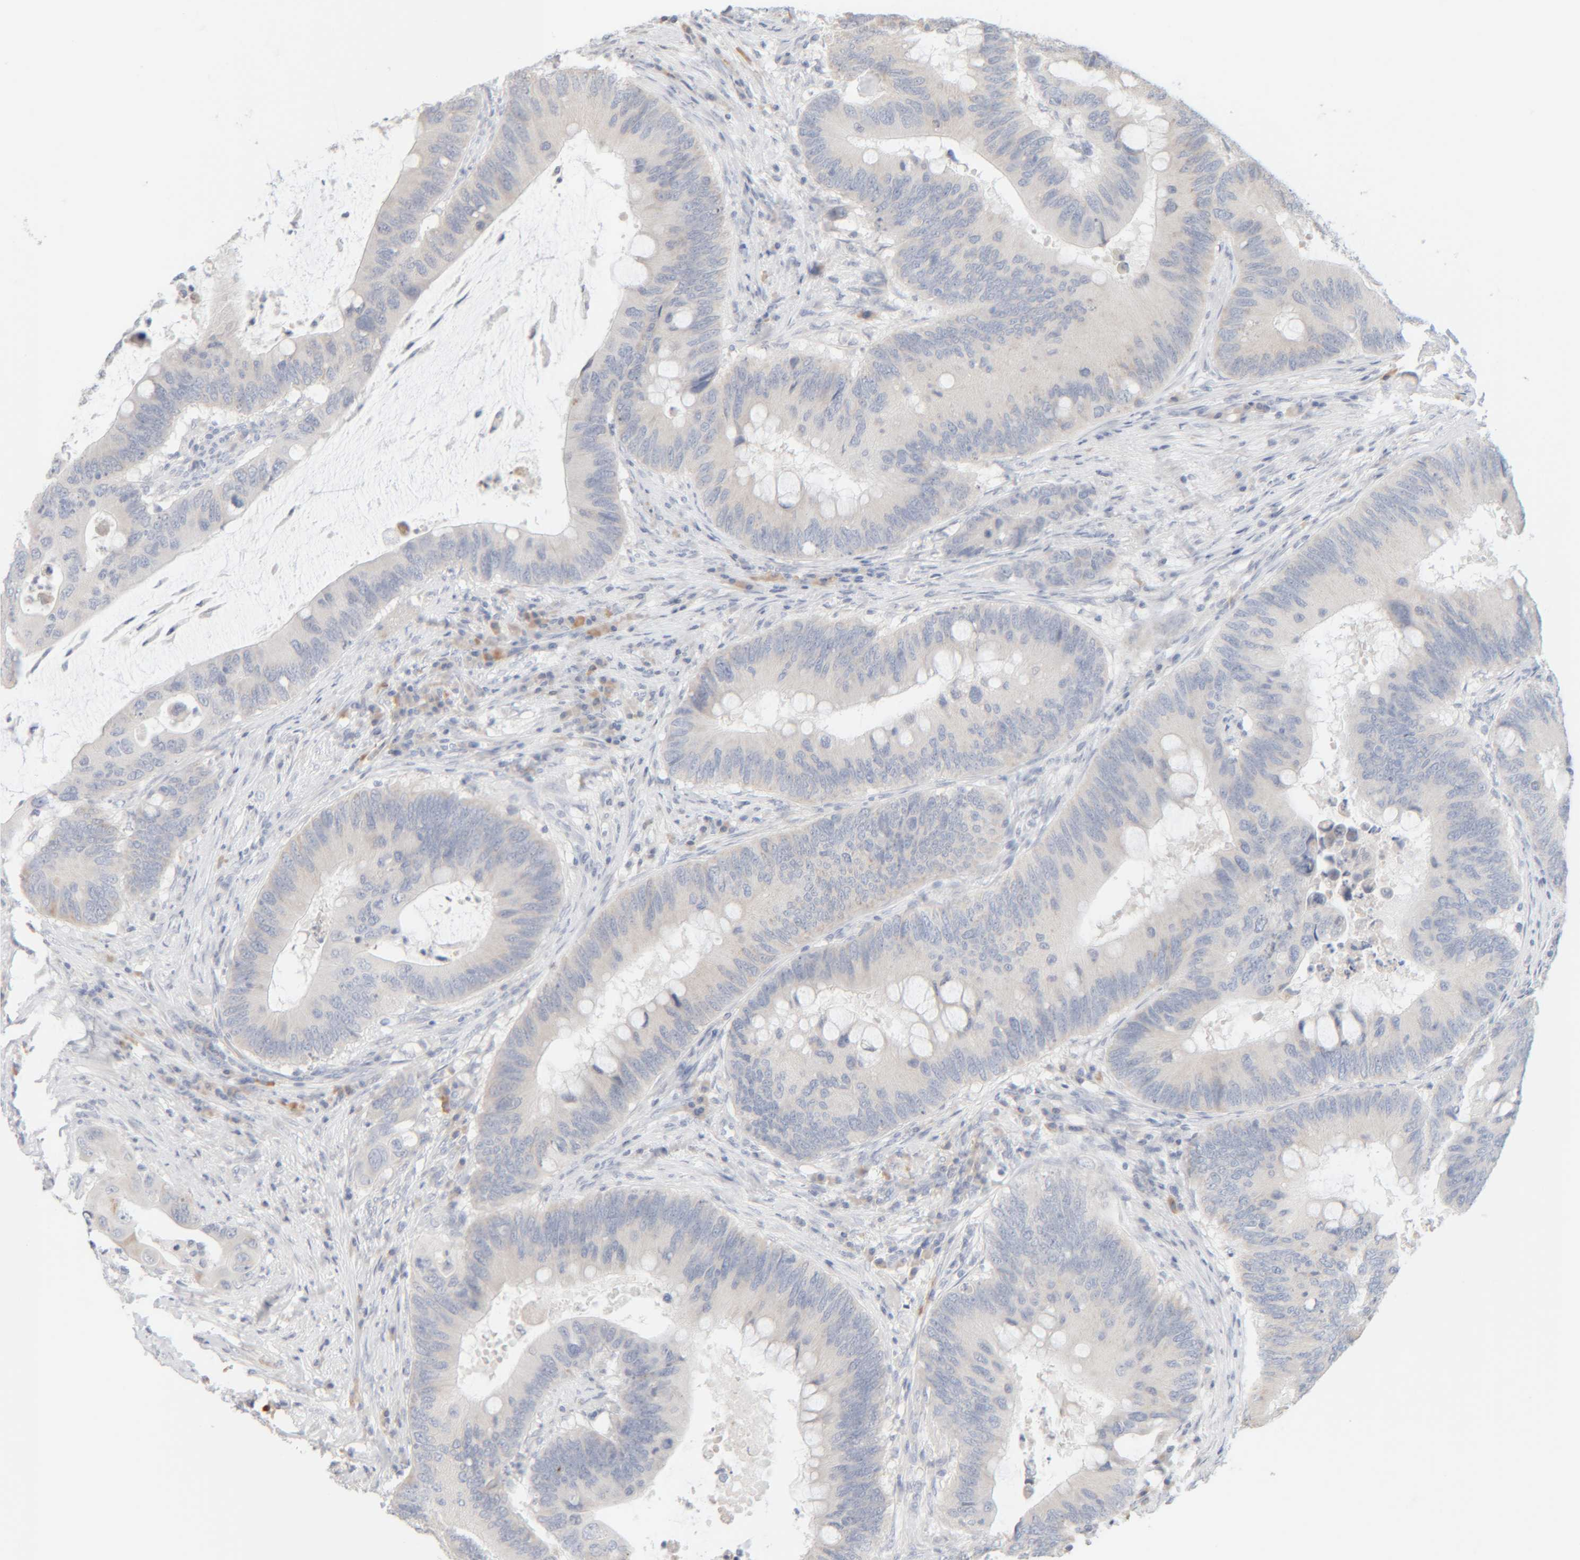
{"staining": {"intensity": "negative", "quantity": "none", "location": "none"}, "tissue": "colorectal cancer", "cell_type": "Tumor cells", "image_type": "cancer", "snomed": [{"axis": "morphology", "description": "Adenocarcinoma, NOS"}, {"axis": "topography", "description": "Colon"}], "caption": "The micrograph shows no significant positivity in tumor cells of colorectal cancer.", "gene": "RIDA", "patient": {"sex": "male", "age": 71}}